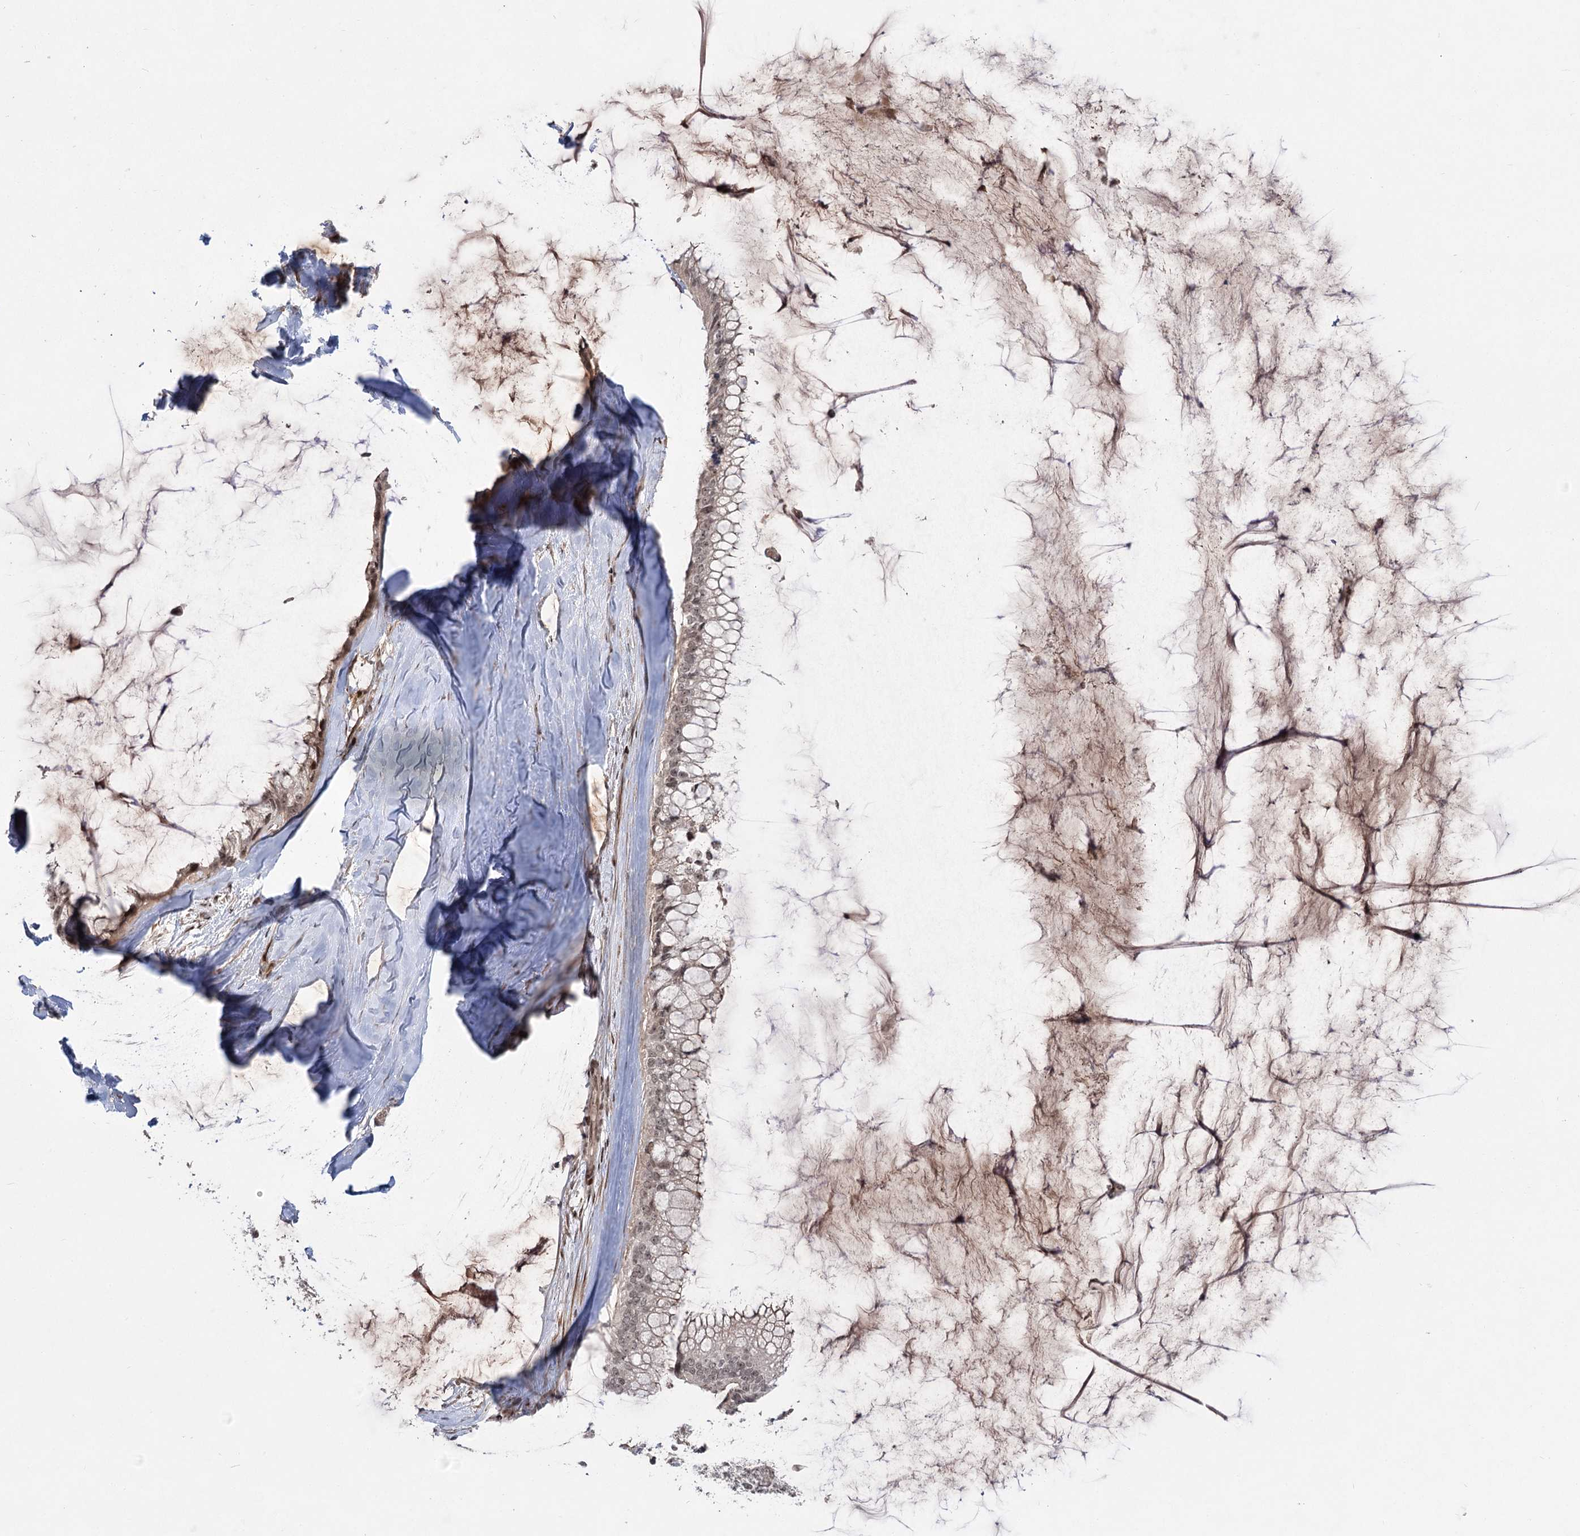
{"staining": {"intensity": "weak", "quantity": "<25%", "location": "cytoplasmic/membranous,nuclear"}, "tissue": "ovarian cancer", "cell_type": "Tumor cells", "image_type": "cancer", "snomed": [{"axis": "morphology", "description": "Cystadenocarcinoma, mucinous, NOS"}, {"axis": "topography", "description": "Ovary"}], "caption": "High magnification brightfield microscopy of ovarian cancer stained with DAB (3,3'-diaminobenzidine) (brown) and counterstained with hematoxylin (blue): tumor cells show no significant staining.", "gene": "HELQ", "patient": {"sex": "female", "age": 39}}